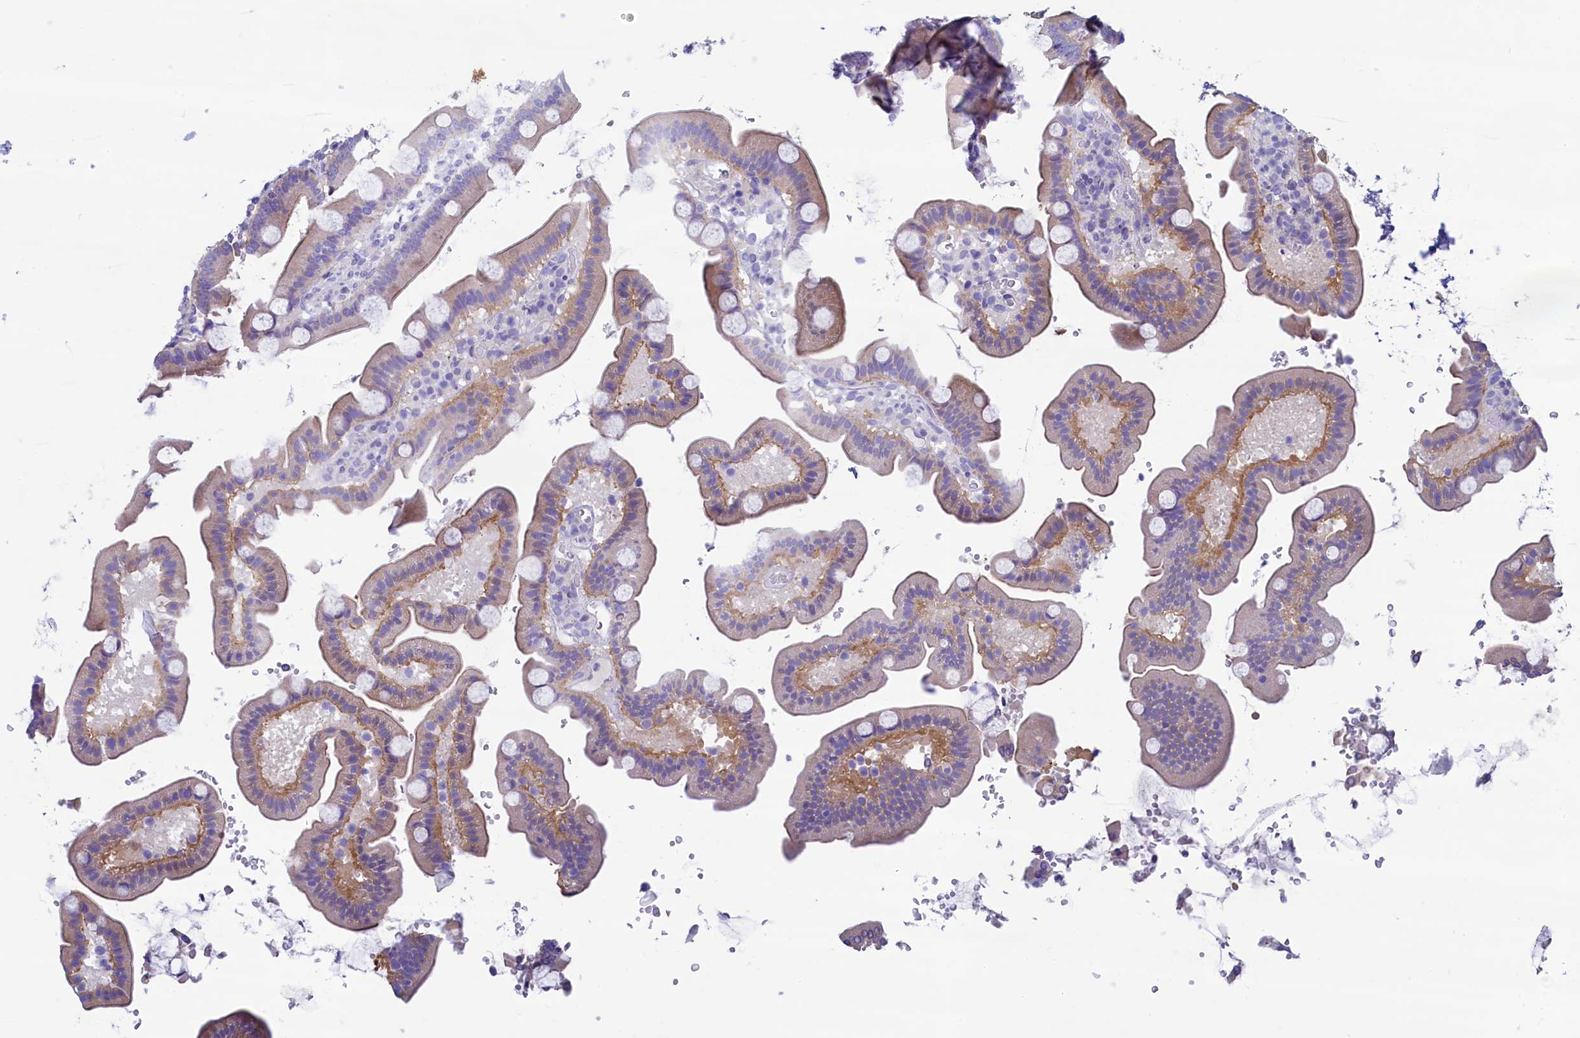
{"staining": {"intensity": "weak", "quantity": "25%-75%", "location": "cytoplasmic/membranous"}, "tissue": "duodenum", "cell_type": "Glandular cells", "image_type": "normal", "snomed": [{"axis": "morphology", "description": "Normal tissue, NOS"}, {"axis": "topography", "description": "Duodenum"}], "caption": "Protein expression analysis of unremarkable duodenum exhibits weak cytoplasmic/membranous staining in approximately 25%-75% of glandular cells. Nuclei are stained in blue.", "gene": "KRBOX5", "patient": {"sex": "male", "age": 55}}